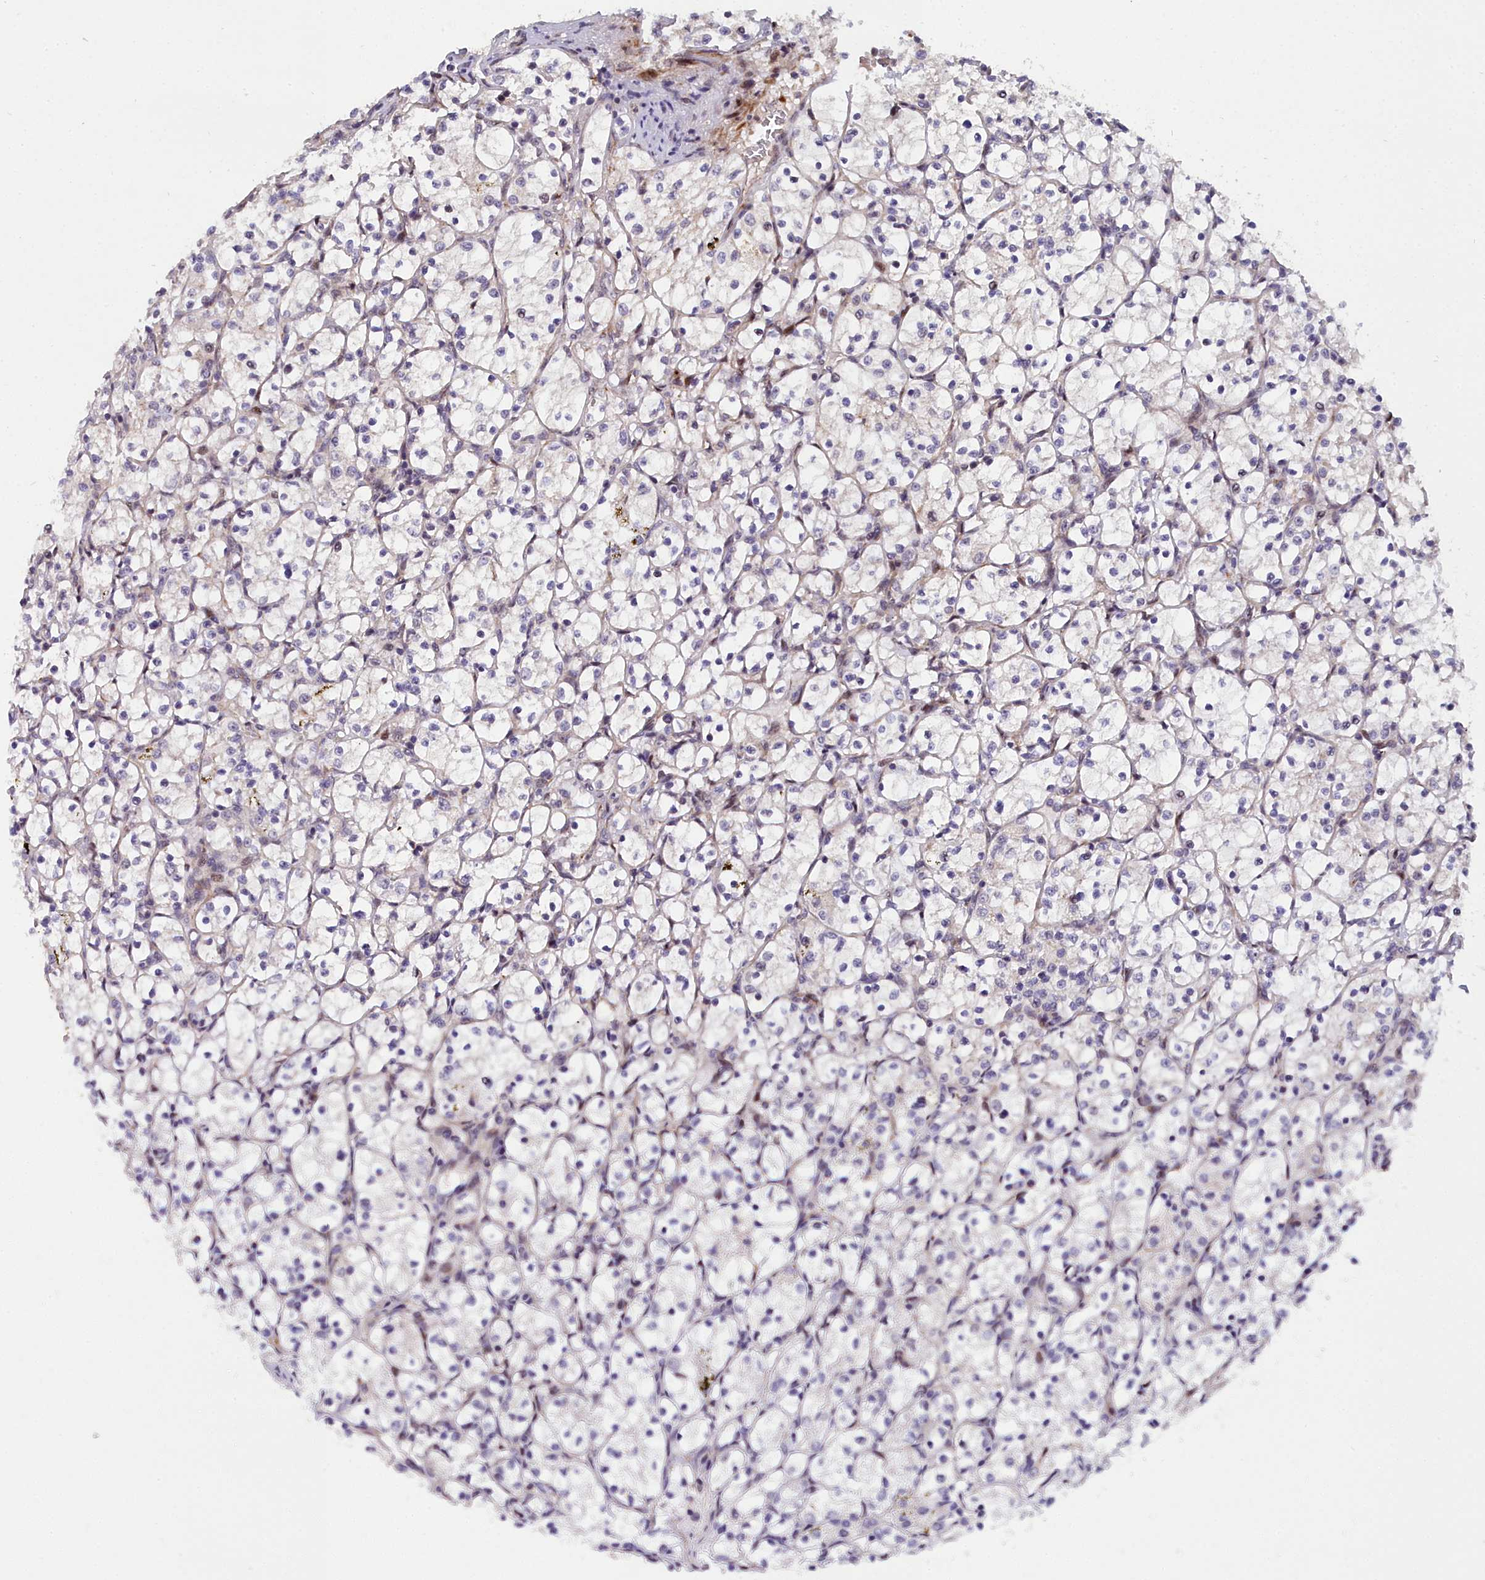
{"staining": {"intensity": "negative", "quantity": "none", "location": "none"}, "tissue": "renal cancer", "cell_type": "Tumor cells", "image_type": "cancer", "snomed": [{"axis": "morphology", "description": "Adenocarcinoma, NOS"}, {"axis": "topography", "description": "Kidney"}], "caption": "Micrograph shows no protein staining in tumor cells of adenocarcinoma (renal) tissue.", "gene": "MRPS11", "patient": {"sex": "female", "age": 69}}